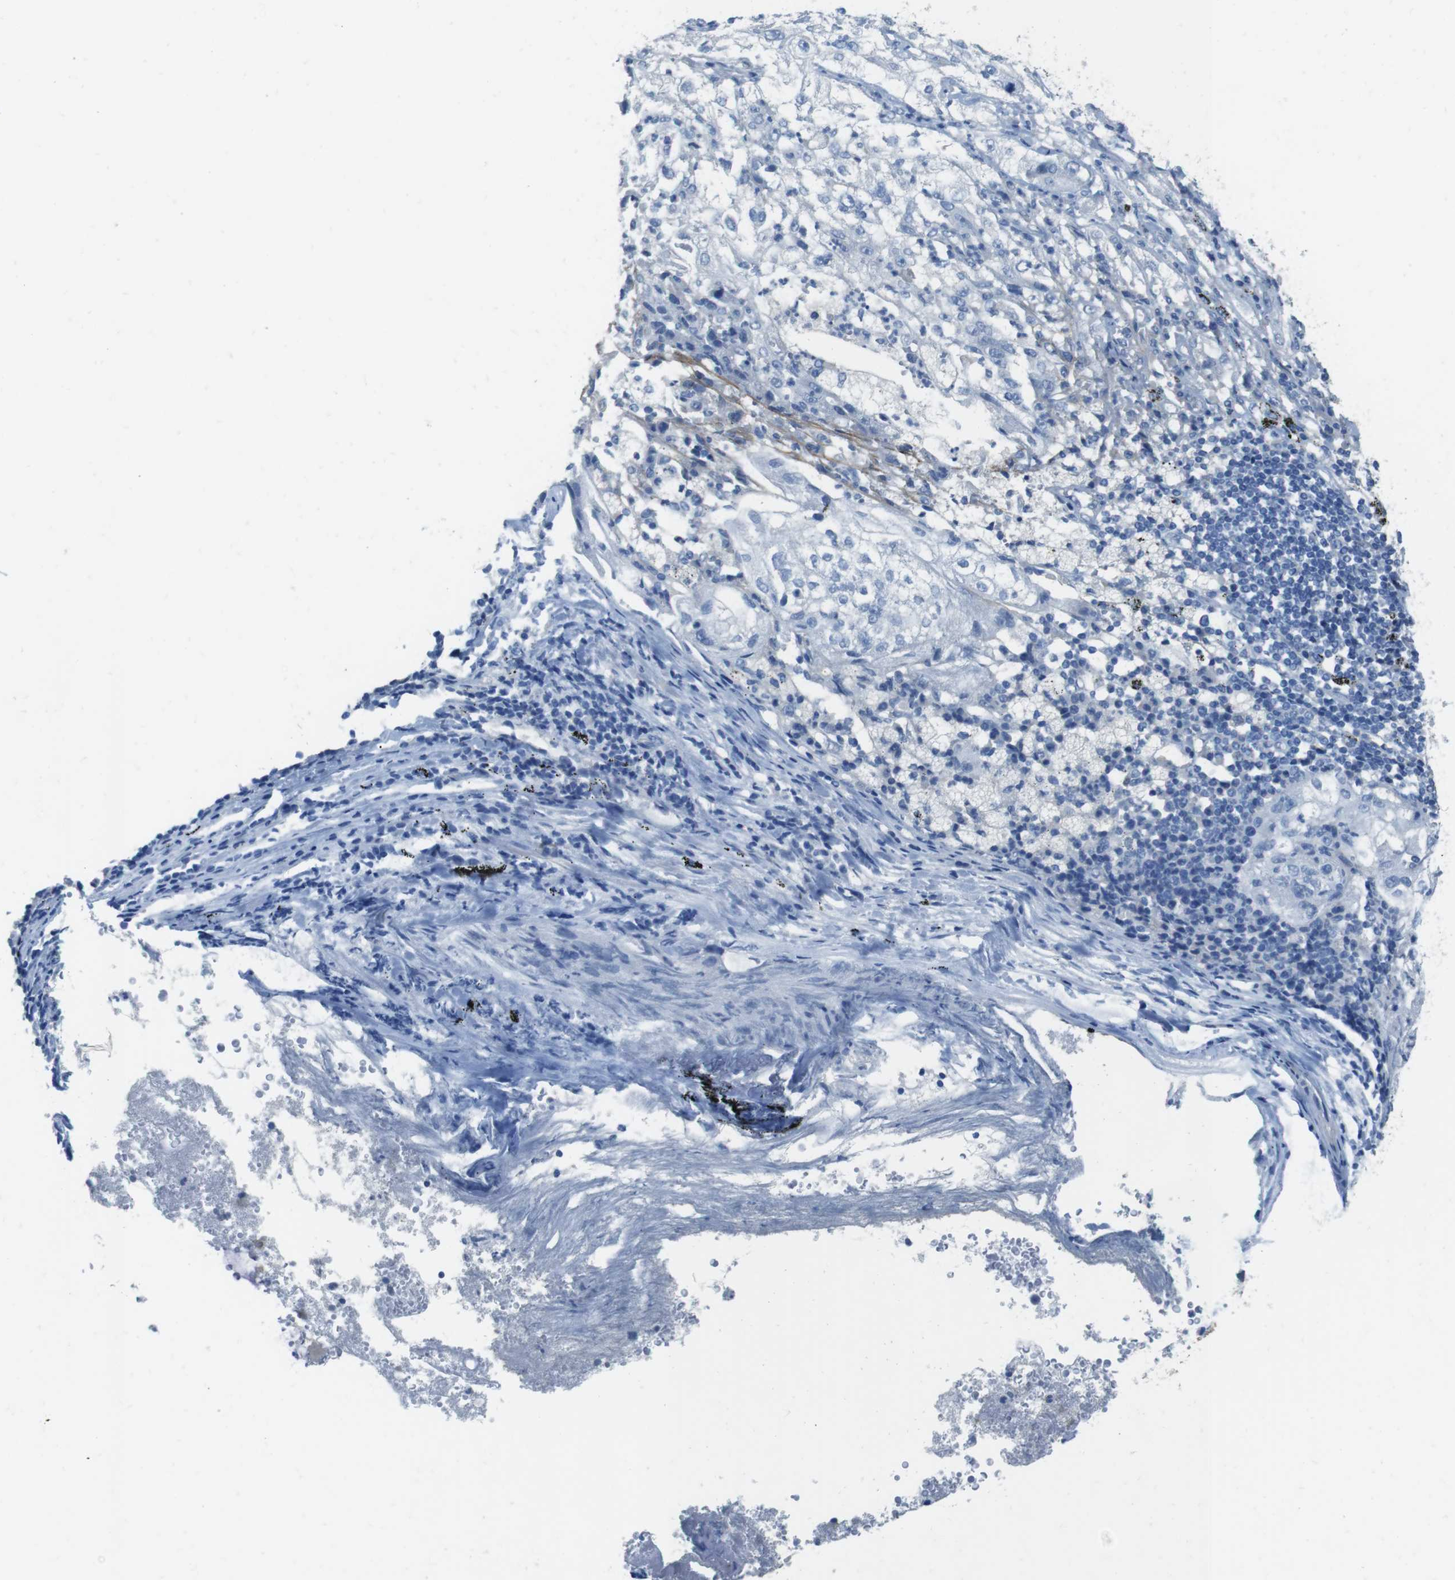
{"staining": {"intensity": "negative", "quantity": "none", "location": "none"}, "tissue": "lung cancer", "cell_type": "Tumor cells", "image_type": "cancer", "snomed": [{"axis": "morphology", "description": "Inflammation, NOS"}, {"axis": "morphology", "description": "Squamous cell carcinoma, NOS"}, {"axis": "topography", "description": "Lymph node"}, {"axis": "topography", "description": "Soft tissue"}, {"axis": "topography", "description": "Lung"}], "caption": "DAB immunohistochemical staining of squamous cell carcinoma (lung) exhibits no significant expression in tumor cells.", "gene": "CYP2C8", "patient": {"sex": "male", "age": 66}}